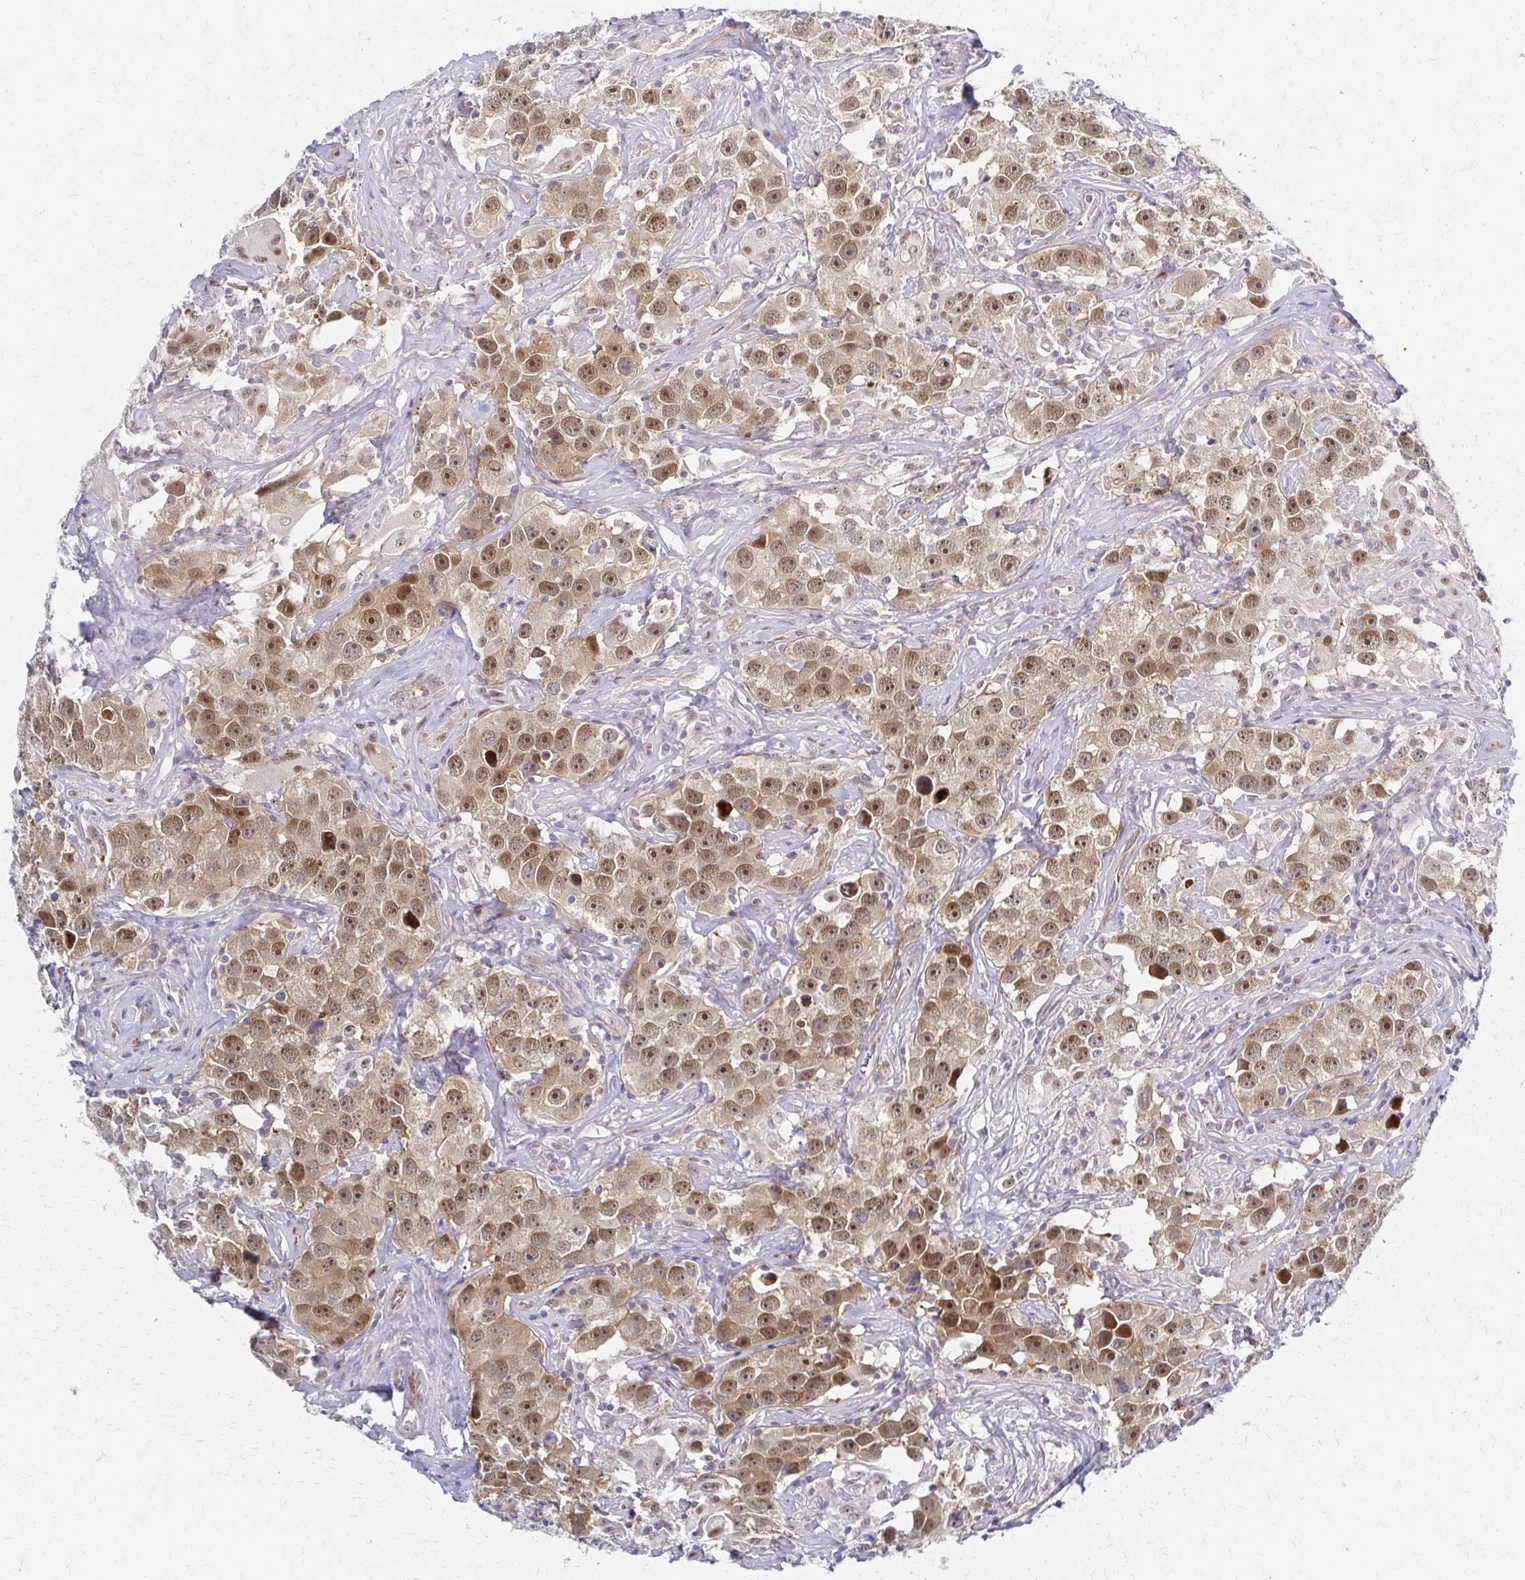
{"staining": {"intensity": "moderate", "quantity": ">75%", "location": "cytoplasmic/membranous,nuclear"}, "tissue": "testis cancer", "cell_type": "Tumor cells", "image_type": "cancer", "snomed": [{"axis": "morphology", "description": "Seminoma, NOS"}, {"axis": "topography", "description": "Testis"}], "caption": "The immunohistochemical stain highlights moderate cytoplasmic/membranous and nuclear staining in tumor cells of testis cancer (seminoma) tissue. The protein is shown in brown color, while the nuclei are stained blue.", "gene": "PSMD7", "patient": {"sex": "male", "age": 49}}